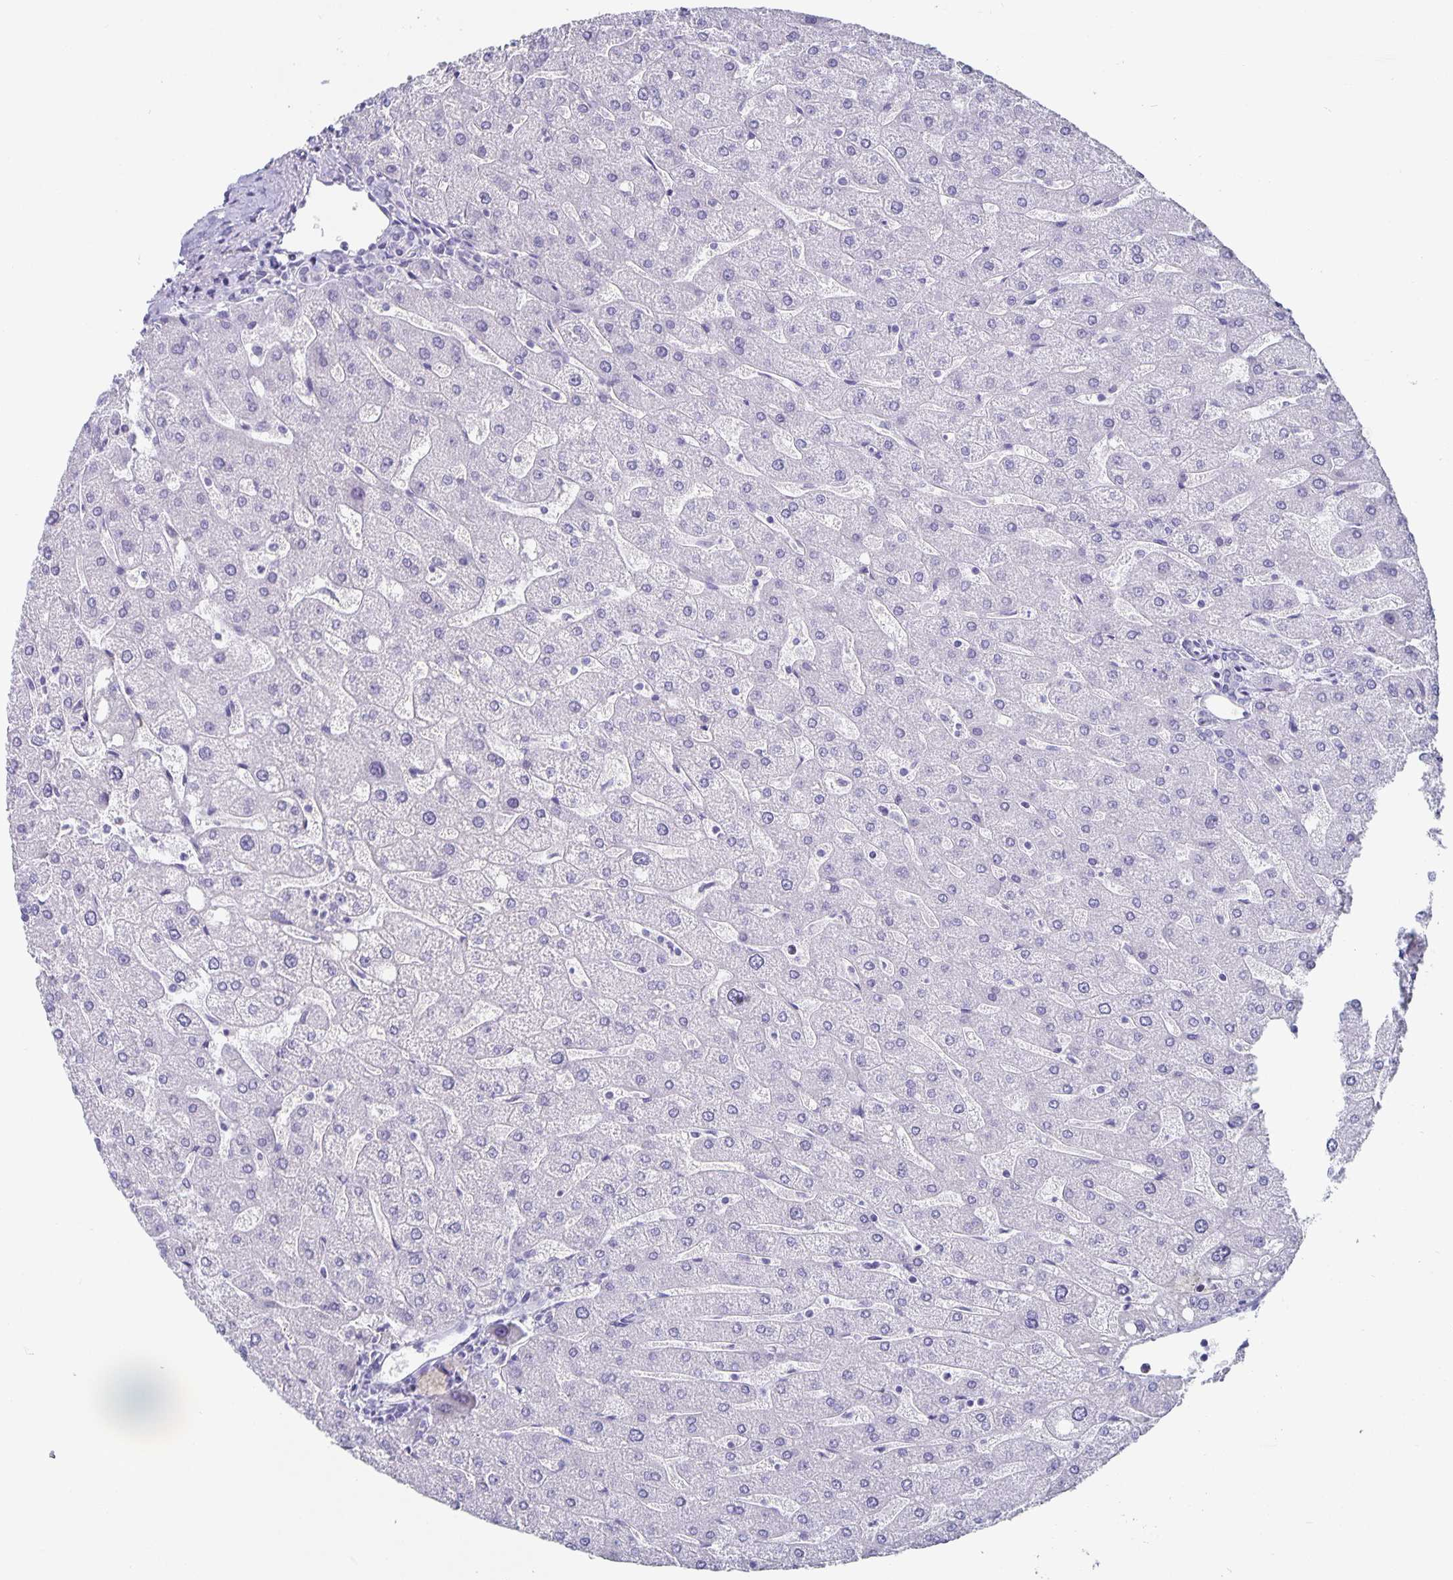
{"staining": {"intensity": "negative", "quantity": "none", "location": "none"}, "tissue": "liver", "cell_type": "Cholangiocytes", "image_type": "normal", "snomed": [{"axis": "morphology", "description": "Normal tissue, NOS"}, {"axis": "topography", "description": "Liver"}], "caption": "Image shows no significant protein expression in cholangiocytes of normal liver. (DAB IHC, high magnification).", "gene": "CHGA", "patient": {"sex": "male", "age": 67}}